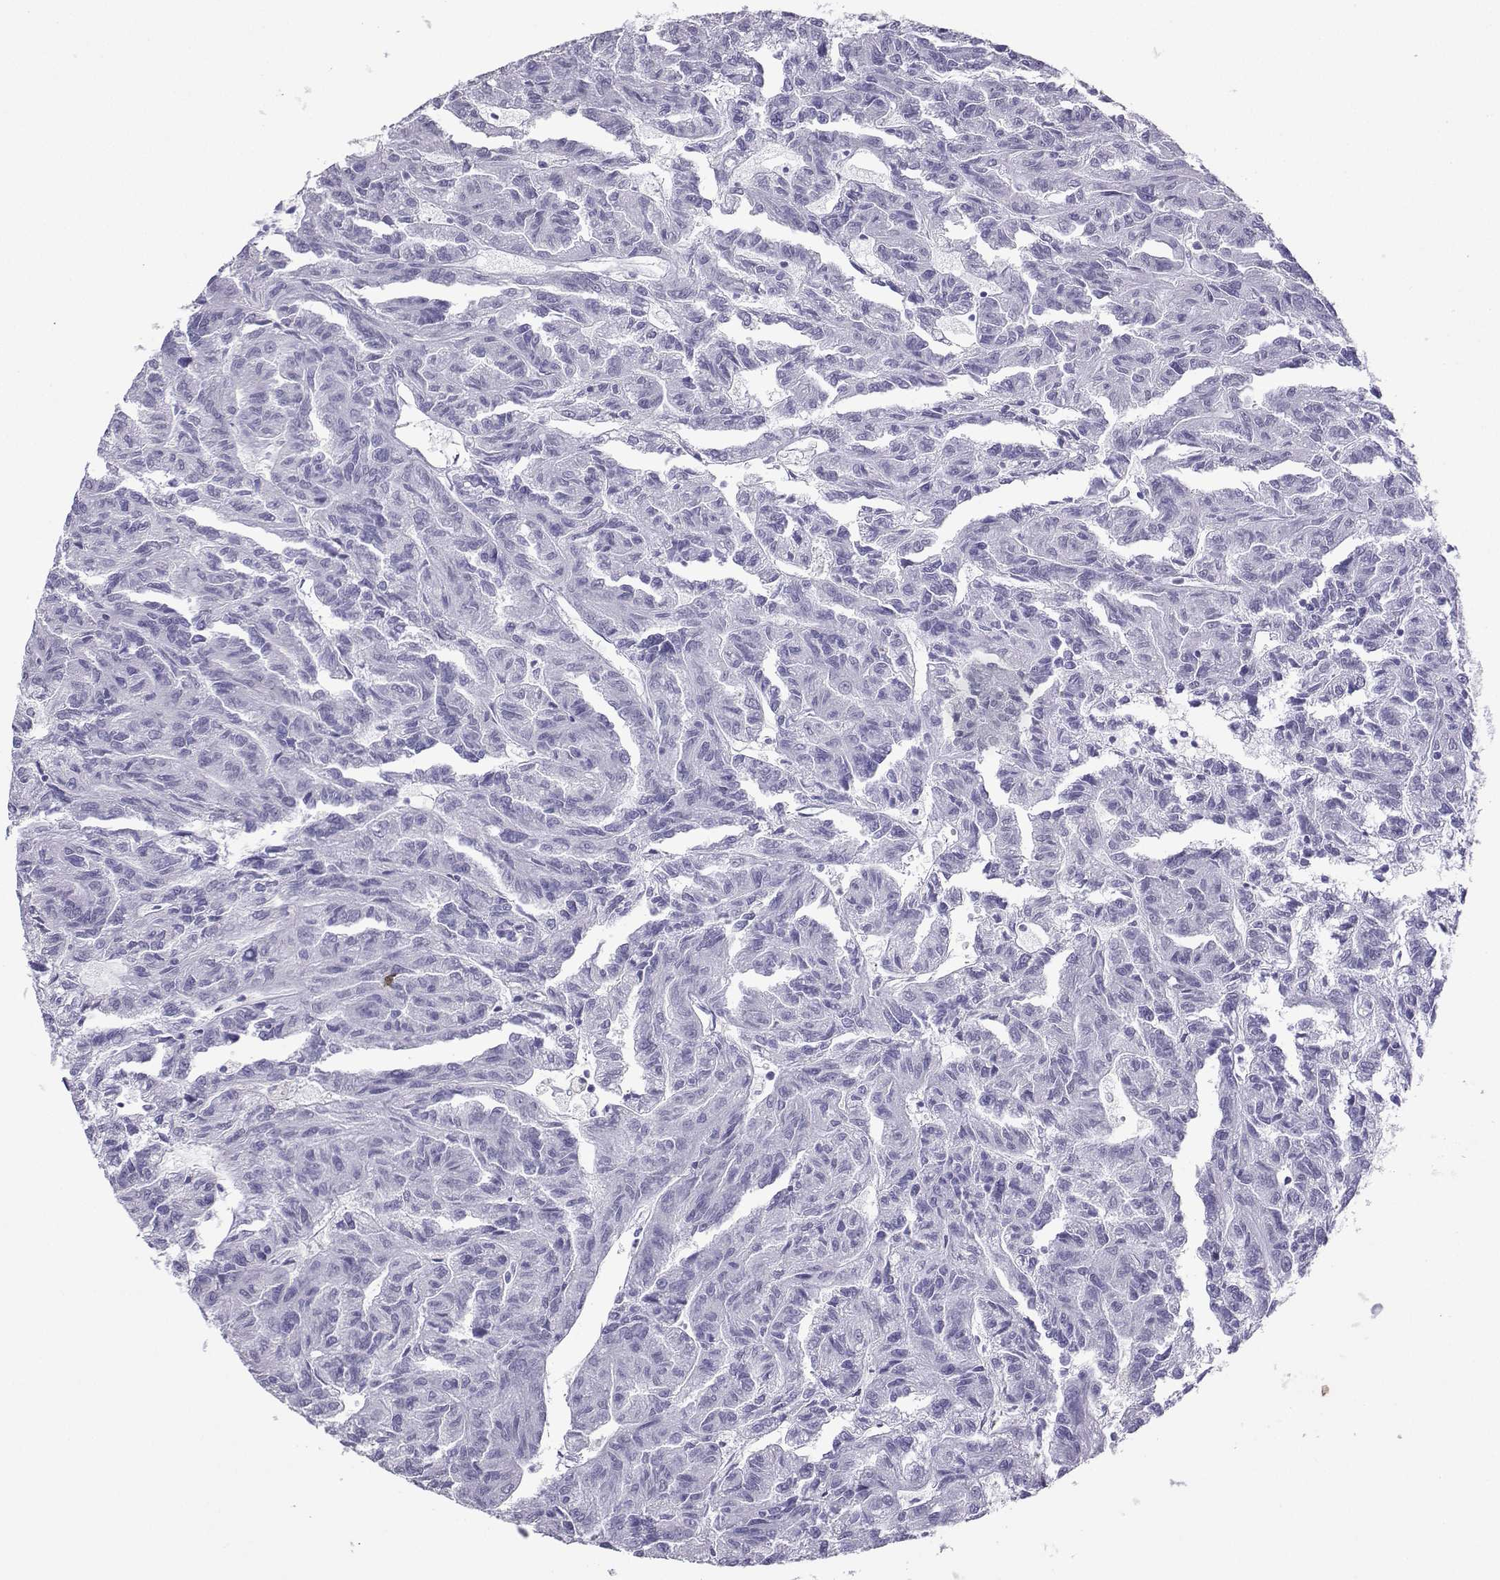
{"staining": {"intensity": "negative", "quantity": "none", "location": "none"}, "tissue": "renal cancer", "cell_type": "Tumor cells", "image_type": "cancer", "snomed": [{"axis": "morphology", "description": "Adenocarcinoma, NOS"}, {"axis": "topography", "description": "Kidney"}], "caption": "High power microscopy histopathology image of an immunohistochemistry (IHC) image of renal cancer (adenocarcinoma), revealing no significant expression in tumor cells. (DAB immunohistochemistry, high magnification).", "gene": "LORICRIN", "patient": {"sex": "male", "age": 79}}